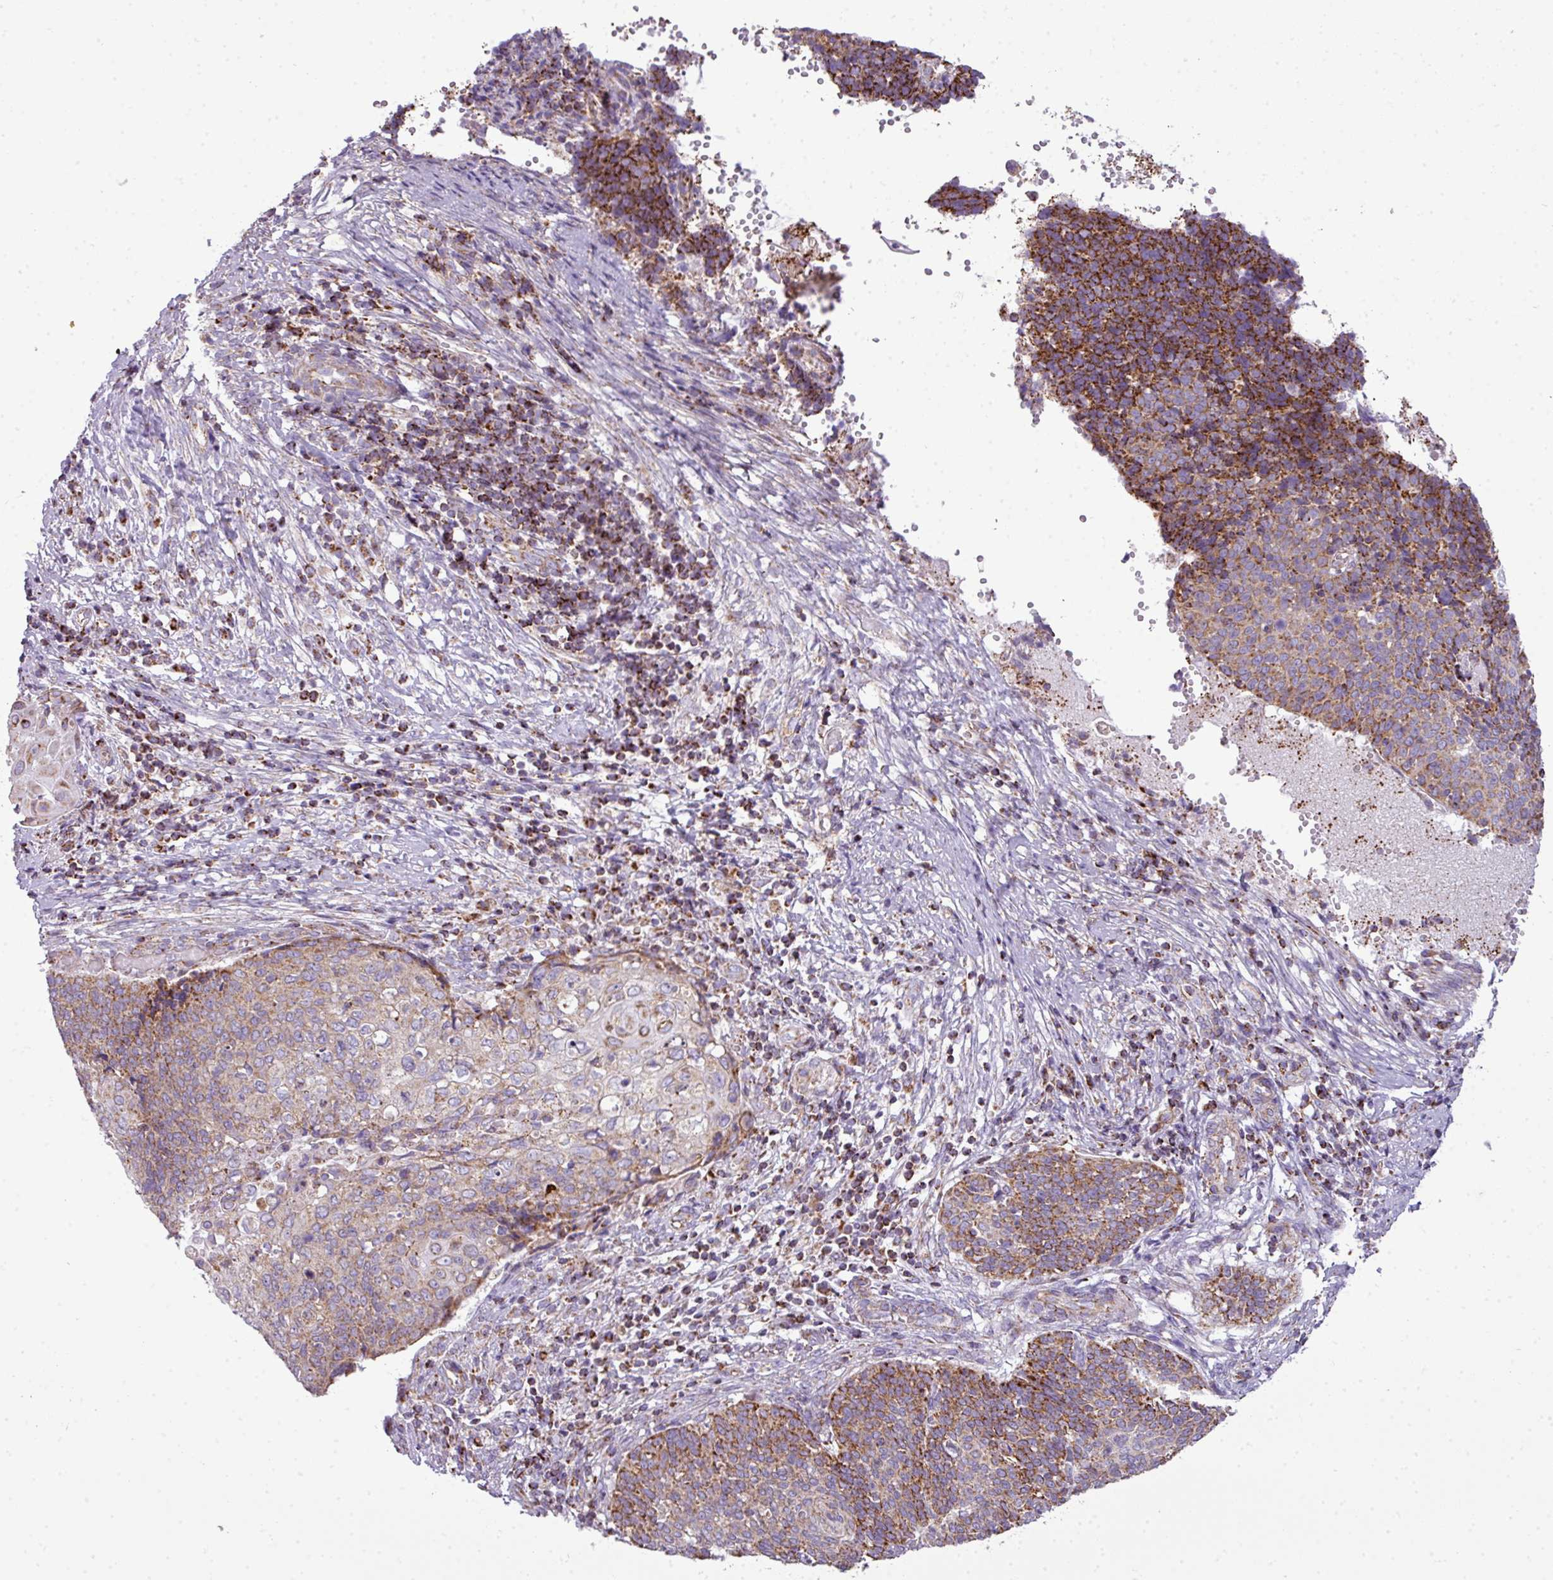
{"staining": {"intensity": "strong", "quantity": "<25%", "location": "cytoplasmic/membranous"}, "tissue": "cervical cancer", "cell_type": "Tumor cells", "image_type": "cancer", "snomed": [{"axis": "morphology", "description": "Squamous cell carcinoma, NOS"}, {"axis": "topography", "description": "Cervix"}], "caption": "The histopathology image shows a brown stain indicating the presence of a protein in the cytoplasmic/membranous of tumor cells in cervical cancer (squamous cell carcinoma).", "gene": "ZNF81", "patient": {"sex": "female", "age": 39}}